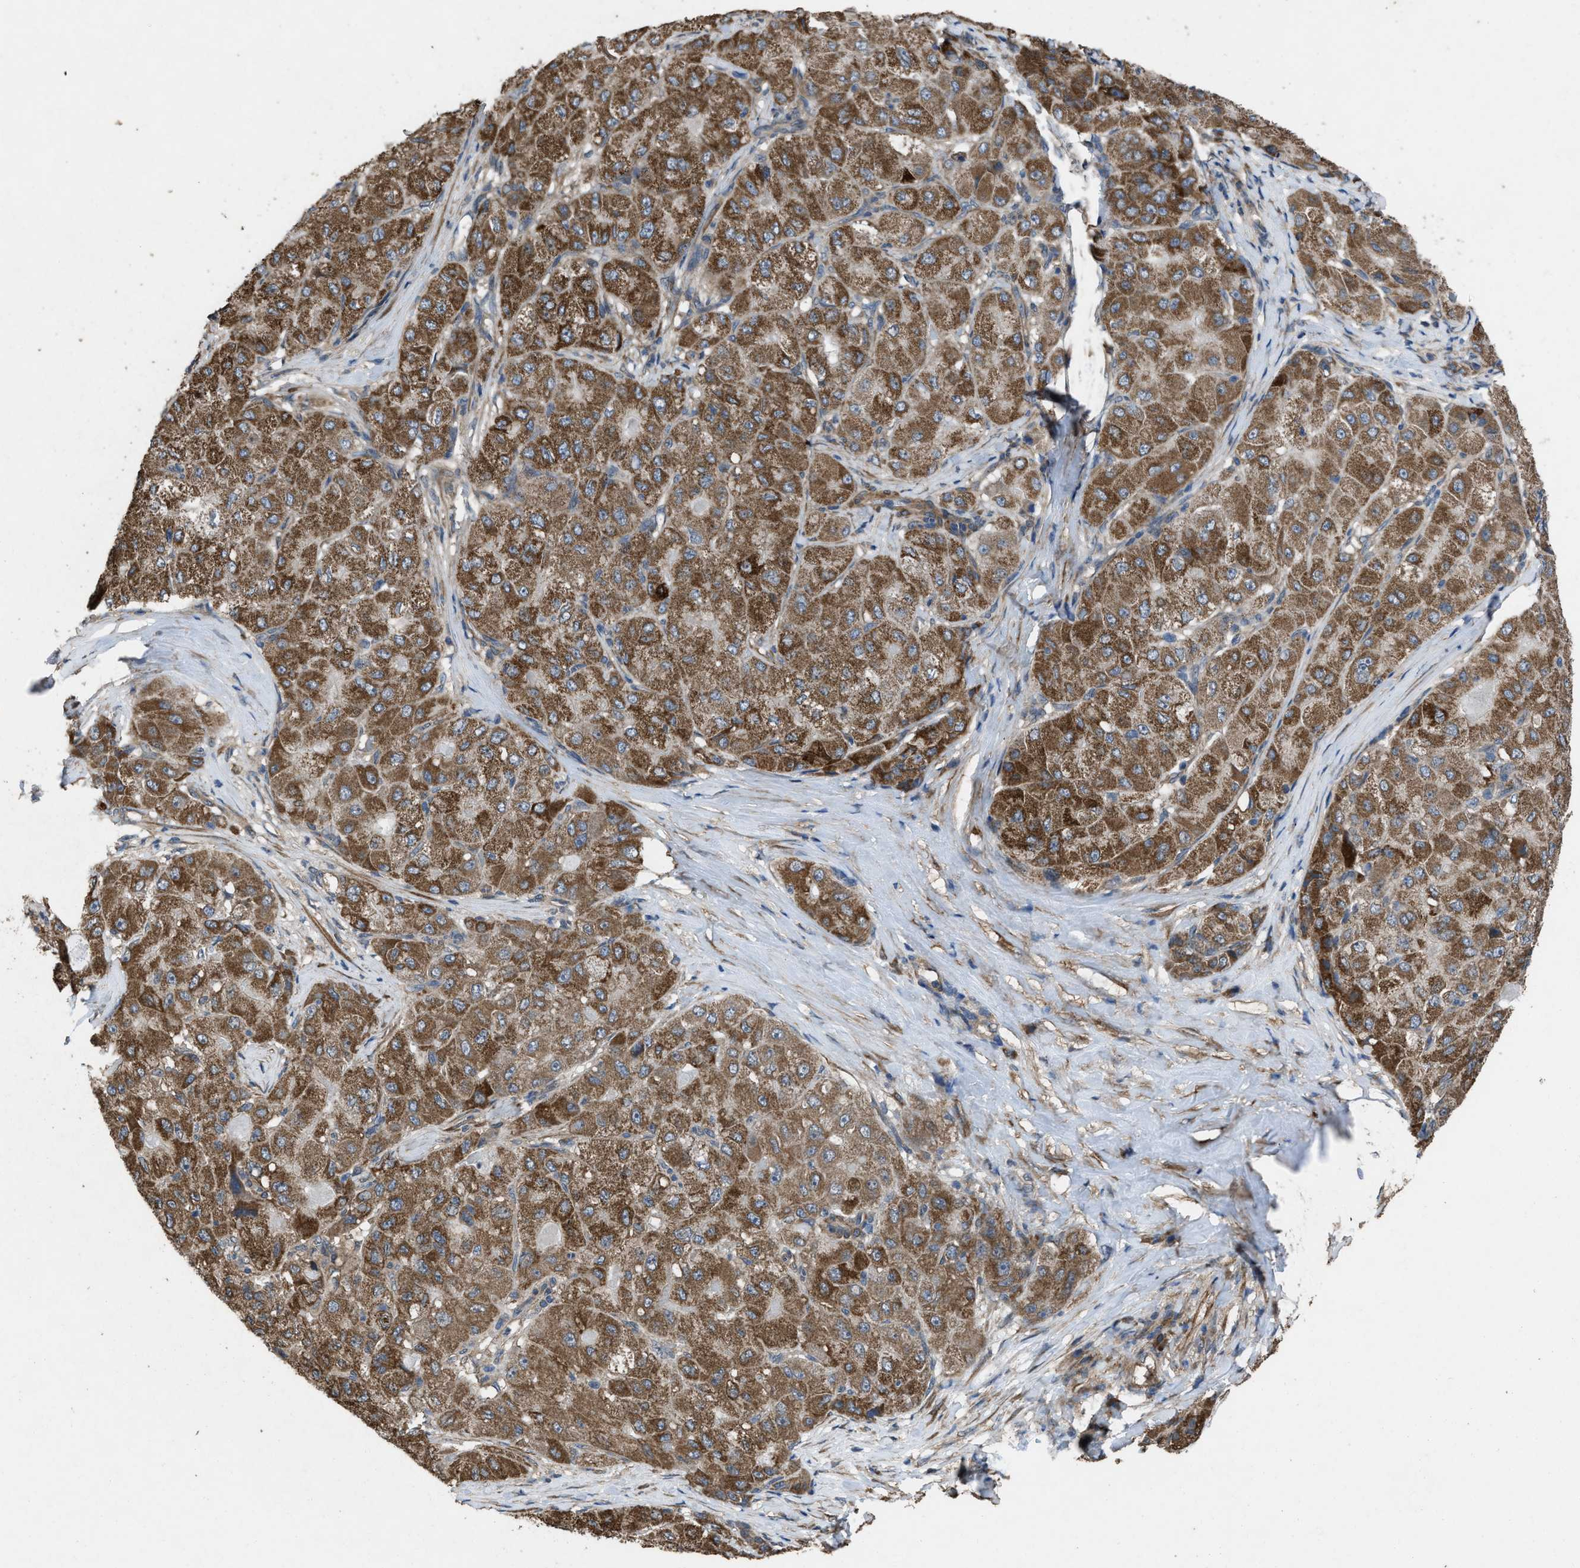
{"staining": {"intensity": "moderate", "quantity": ">75%", "location": "cytoplasmic/membranous"}, "tissue": "liver cancer", "cell_type": "Tumor cells", "image_type": "cancer", "snomed": [{"axis": "morphology", "description": "Carcinoma, Hepatocellular, NOS"}, {"axis": "topography", "description": "Liver"}], "caption": "Immunohistochemistry staining of liver cancer, which demonstrates medium levels of moderate cytoplasmic/membranous staining in about >75% of tumor cells indicating moderate cytoplasmic/membranous protein staining. The staining was performed using DAB (brown) for protein detection and nuclei were counterstained in hematoxylin (blue).", "gene": "ARL6", "patient": {"sex": "male", "age": 80}}